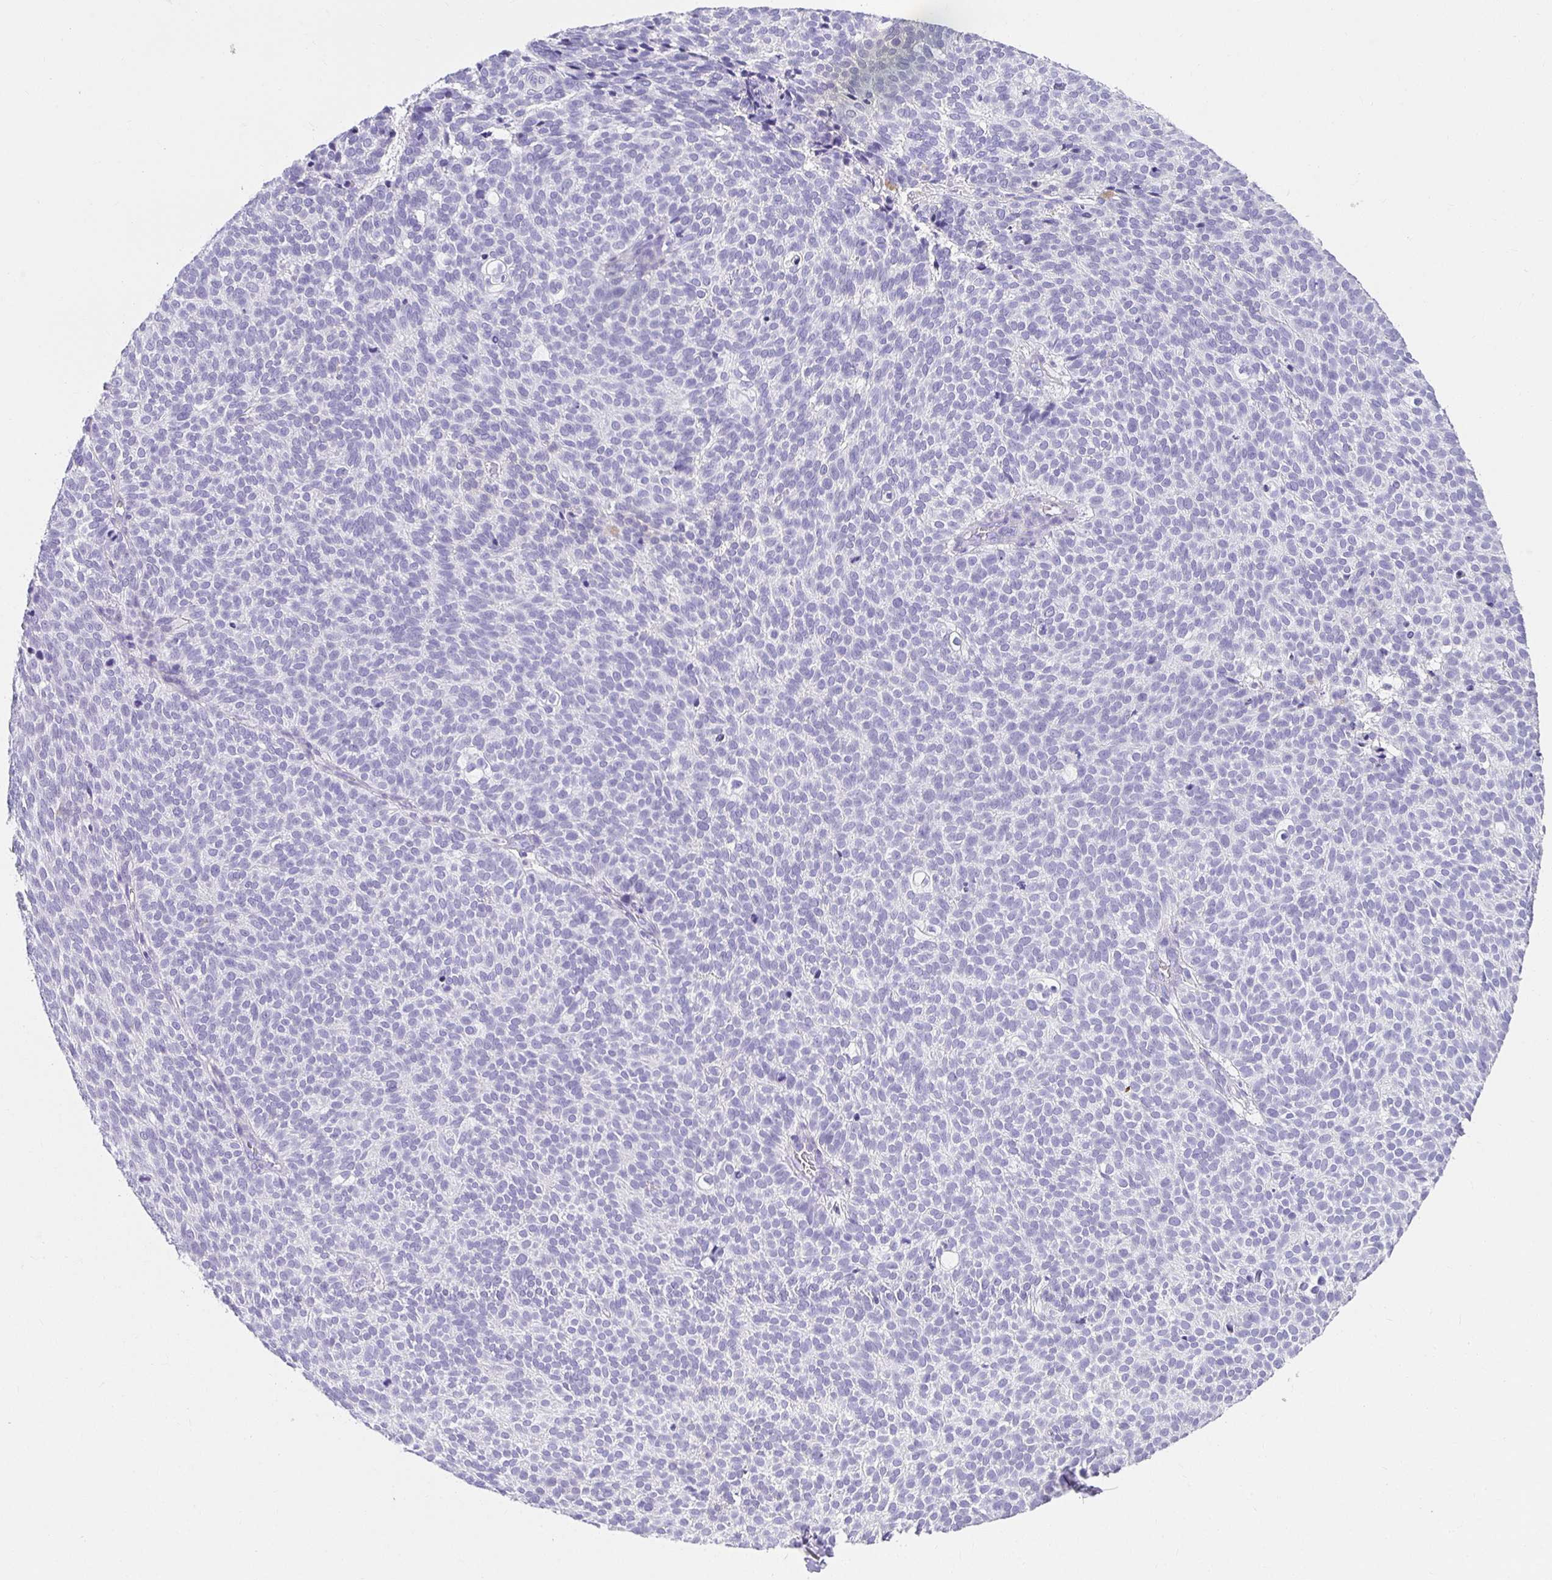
{"staining": {"intensity": "negative", "quantity": "none", "location": "none"}, "tissue": "skin cancer", "cell_type": "Tumor cells", "image_type": "cancer", "snomed": [{"axis": "morphology", "description": "Basal cell carcinoma"}, {"axis": "topography", "description": "Skin"}], "caption": "Tumor cells show no significant expression in skin basal cell carcinoma. (Stains: DAB (3,3'-diaminobenzidine) IHC with hematoxylin counter stain, Microscopy: brightfield microscopy at high magnification).", "gene": "CHAT", "patient": {"sex": "male", "age": 63}}